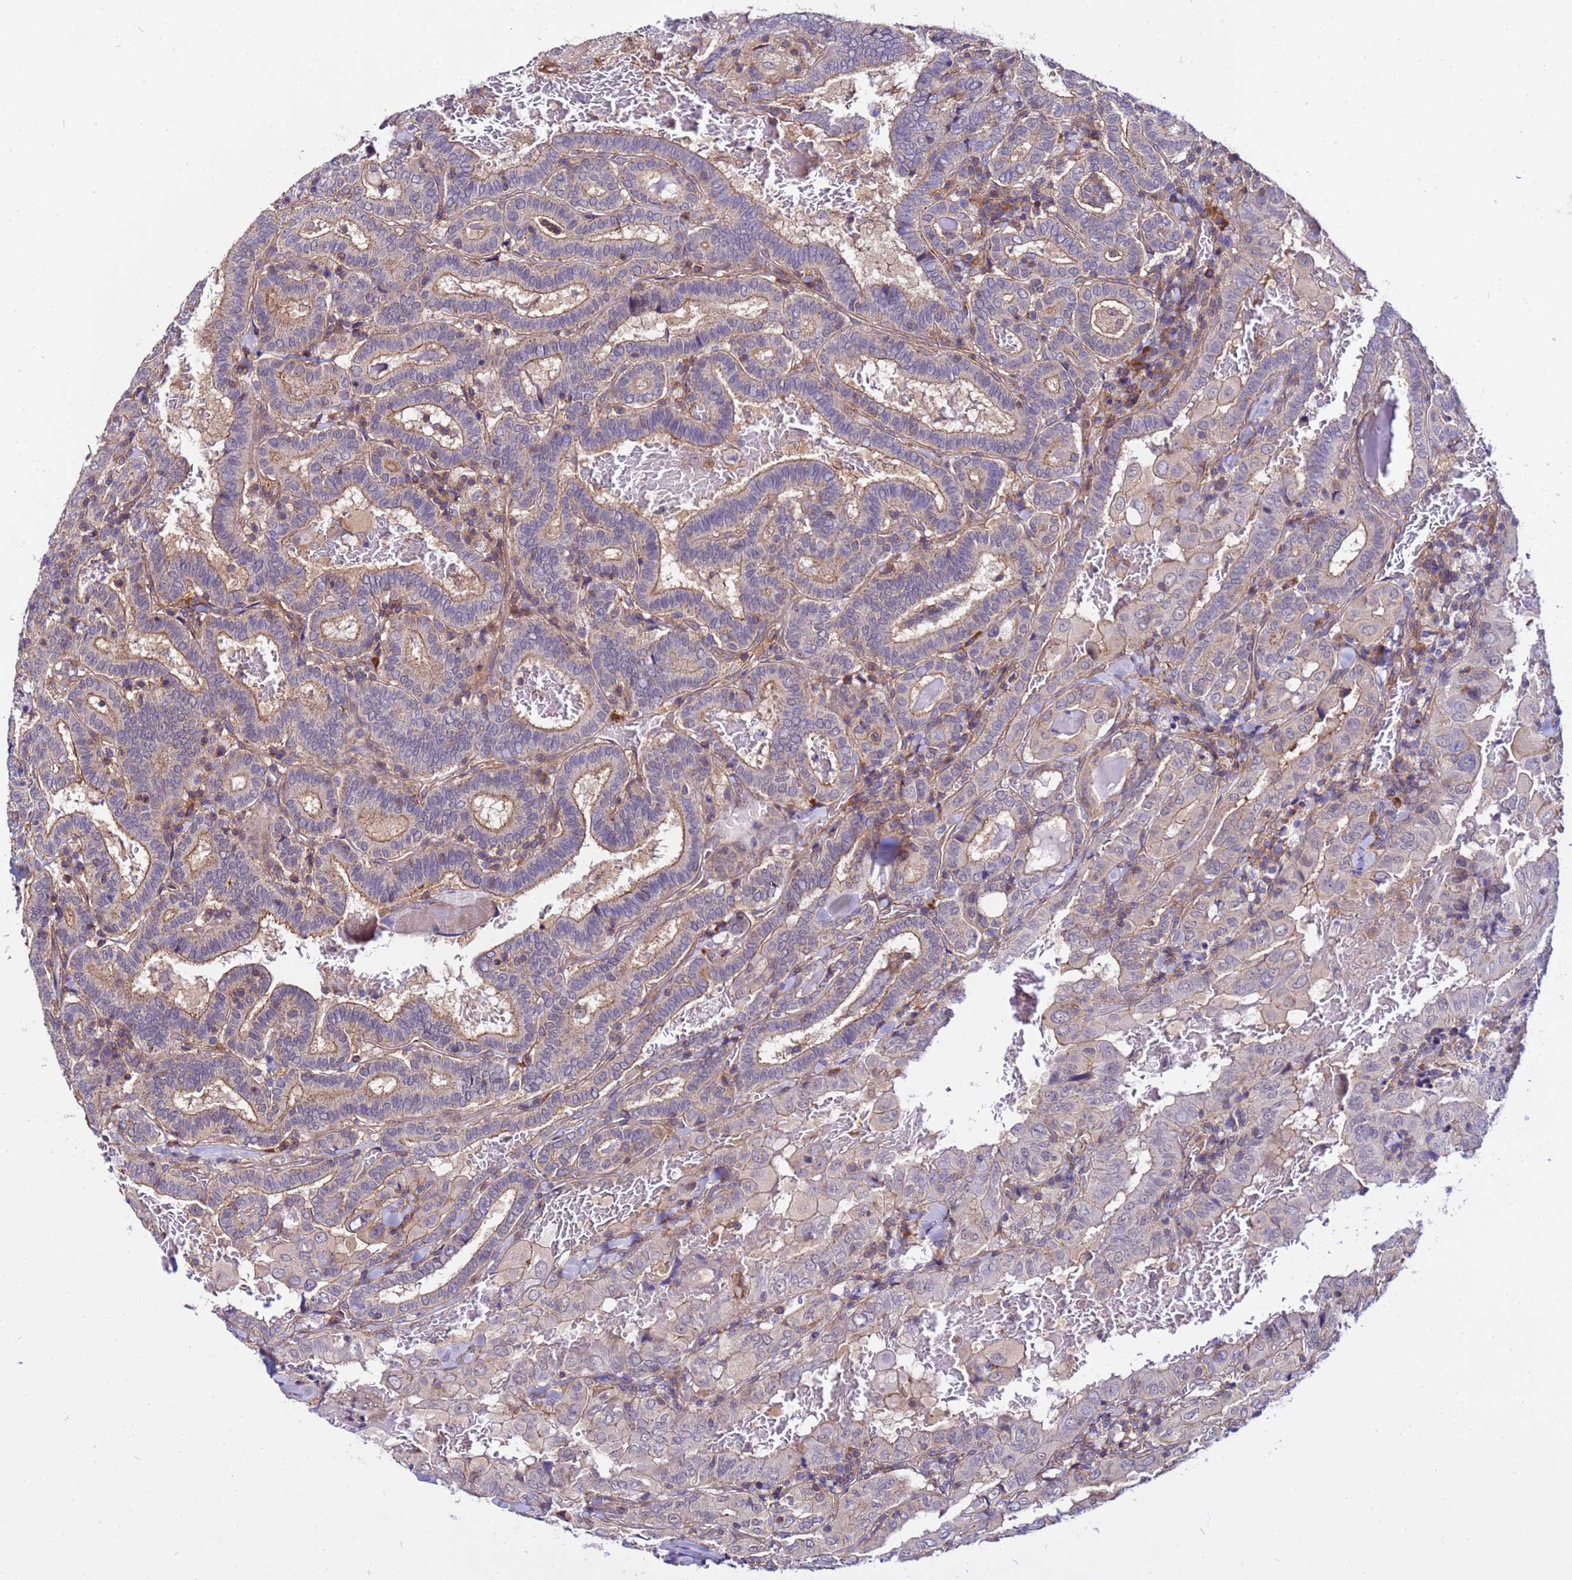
{"staining": {"intensity": "moderate", "quantity": "25%-75%", "location": "cytoplasmic/membranous"}, "tissue": "thyroid cancer", "cell_type": "Tumor cells", "image_type": "cancer", "snomed": [{"axis": "morphology", "description": "Papillary adenocarcinoma, NOS"}, {"axis": "topography", "description": "Thyroid gland"}], "caption": "This is an image of immunohistochemistry staining of thyroid papillary adenocarcinoma, which shows moderate expression in the cytoplasmic/membranous of tumor cells.", "gene": "STK38", "patient": {"sex": "female", "age": 72}}